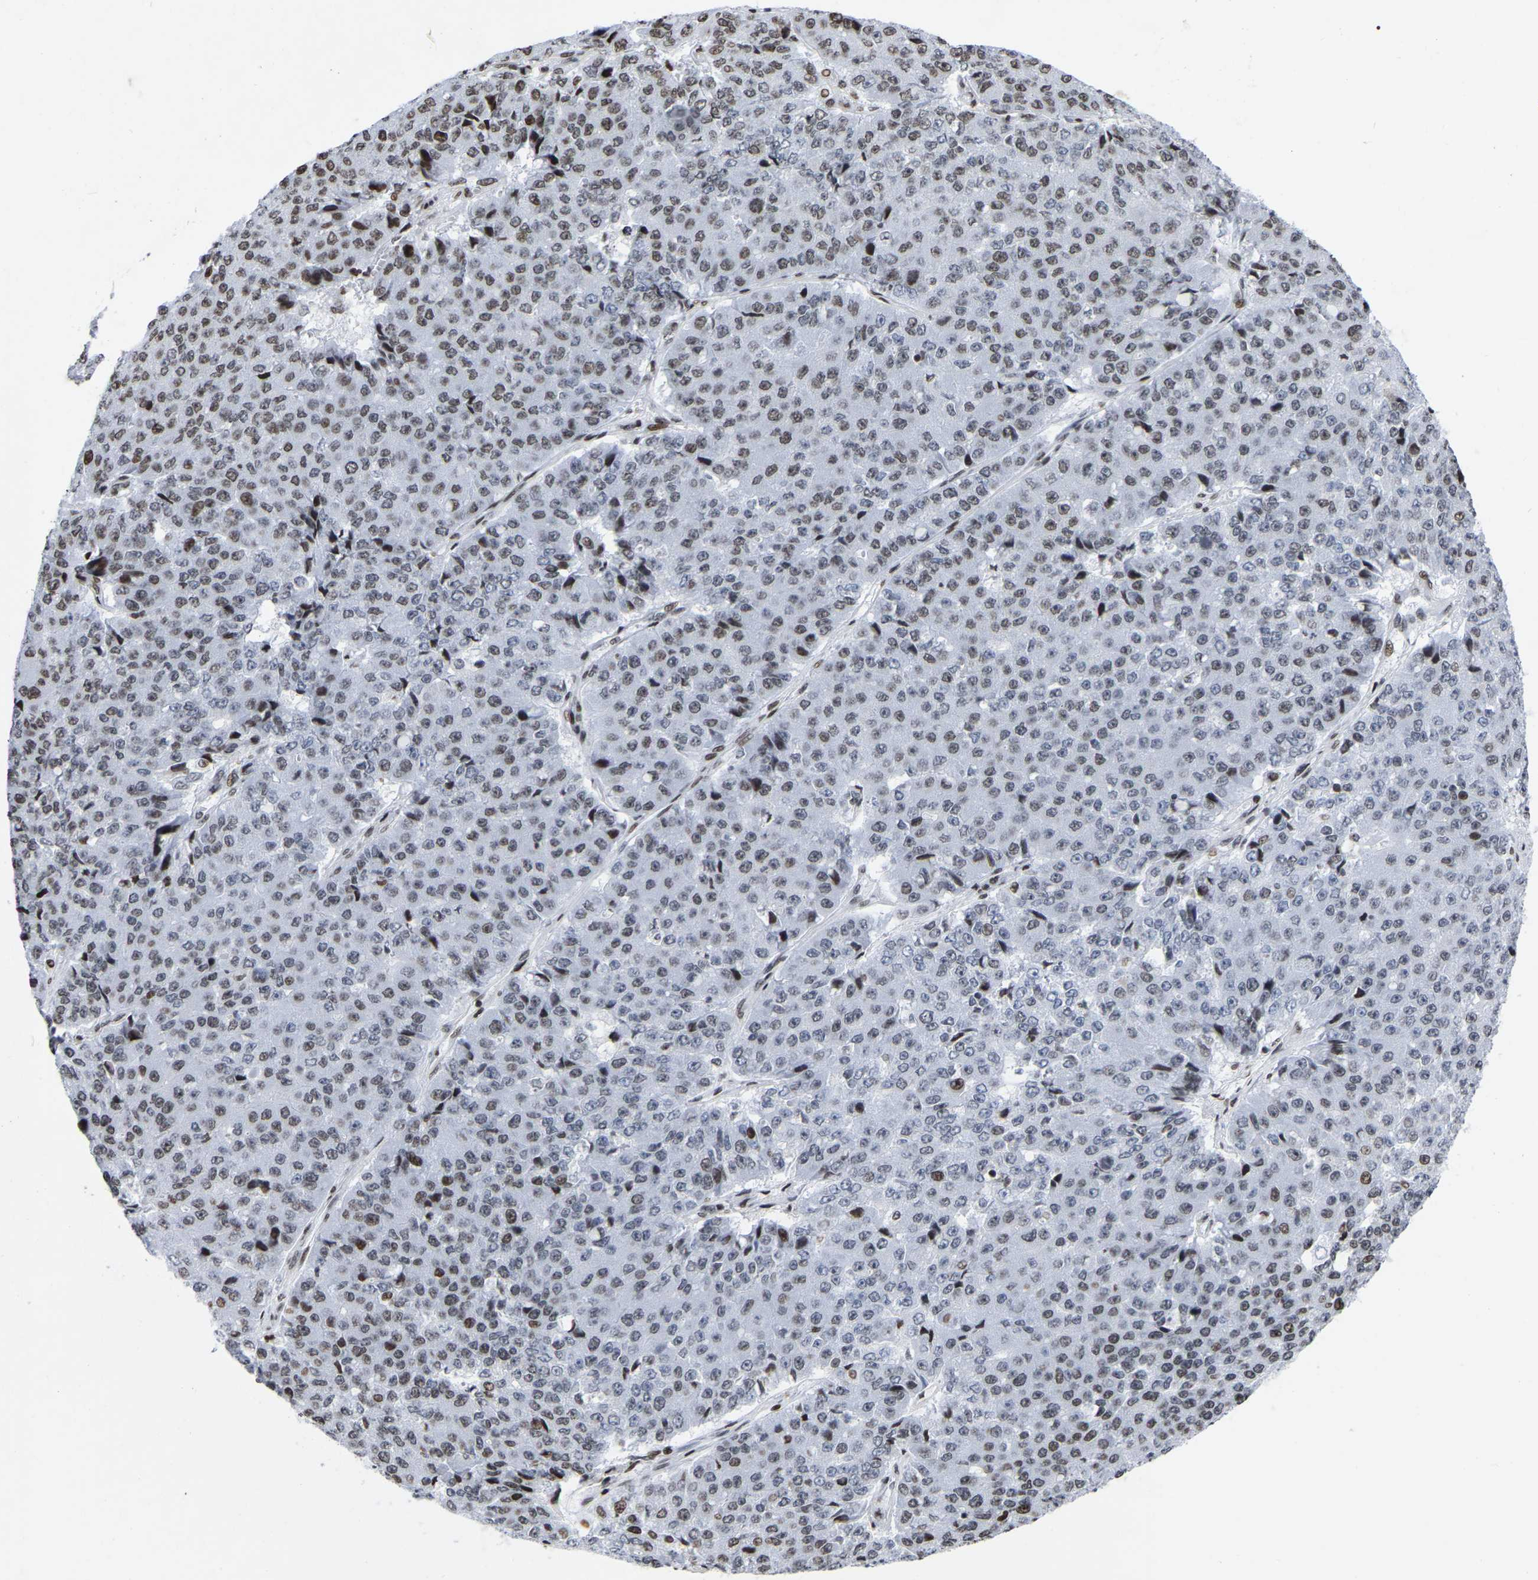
{"staining": {"intensity": "weak", "quantity": "<25%", "location": "nuclear"}, "tissue": "pancreatic cancer", "cell_type": "Tumor cells", "image_type": "cancer", "snomed": [{"axis": "morphology", "description": "Adenocarcinoma, NOS"}, {"axis": "topography", "description": "Pancreas"}], "caption": "This is an immunohistochemistry micrograph of human adenocarcinoma (pancreatic). There is no positivity in tumor cells.", "gene": "PRCC", "patient": {"sex": "male", "age": 50}}